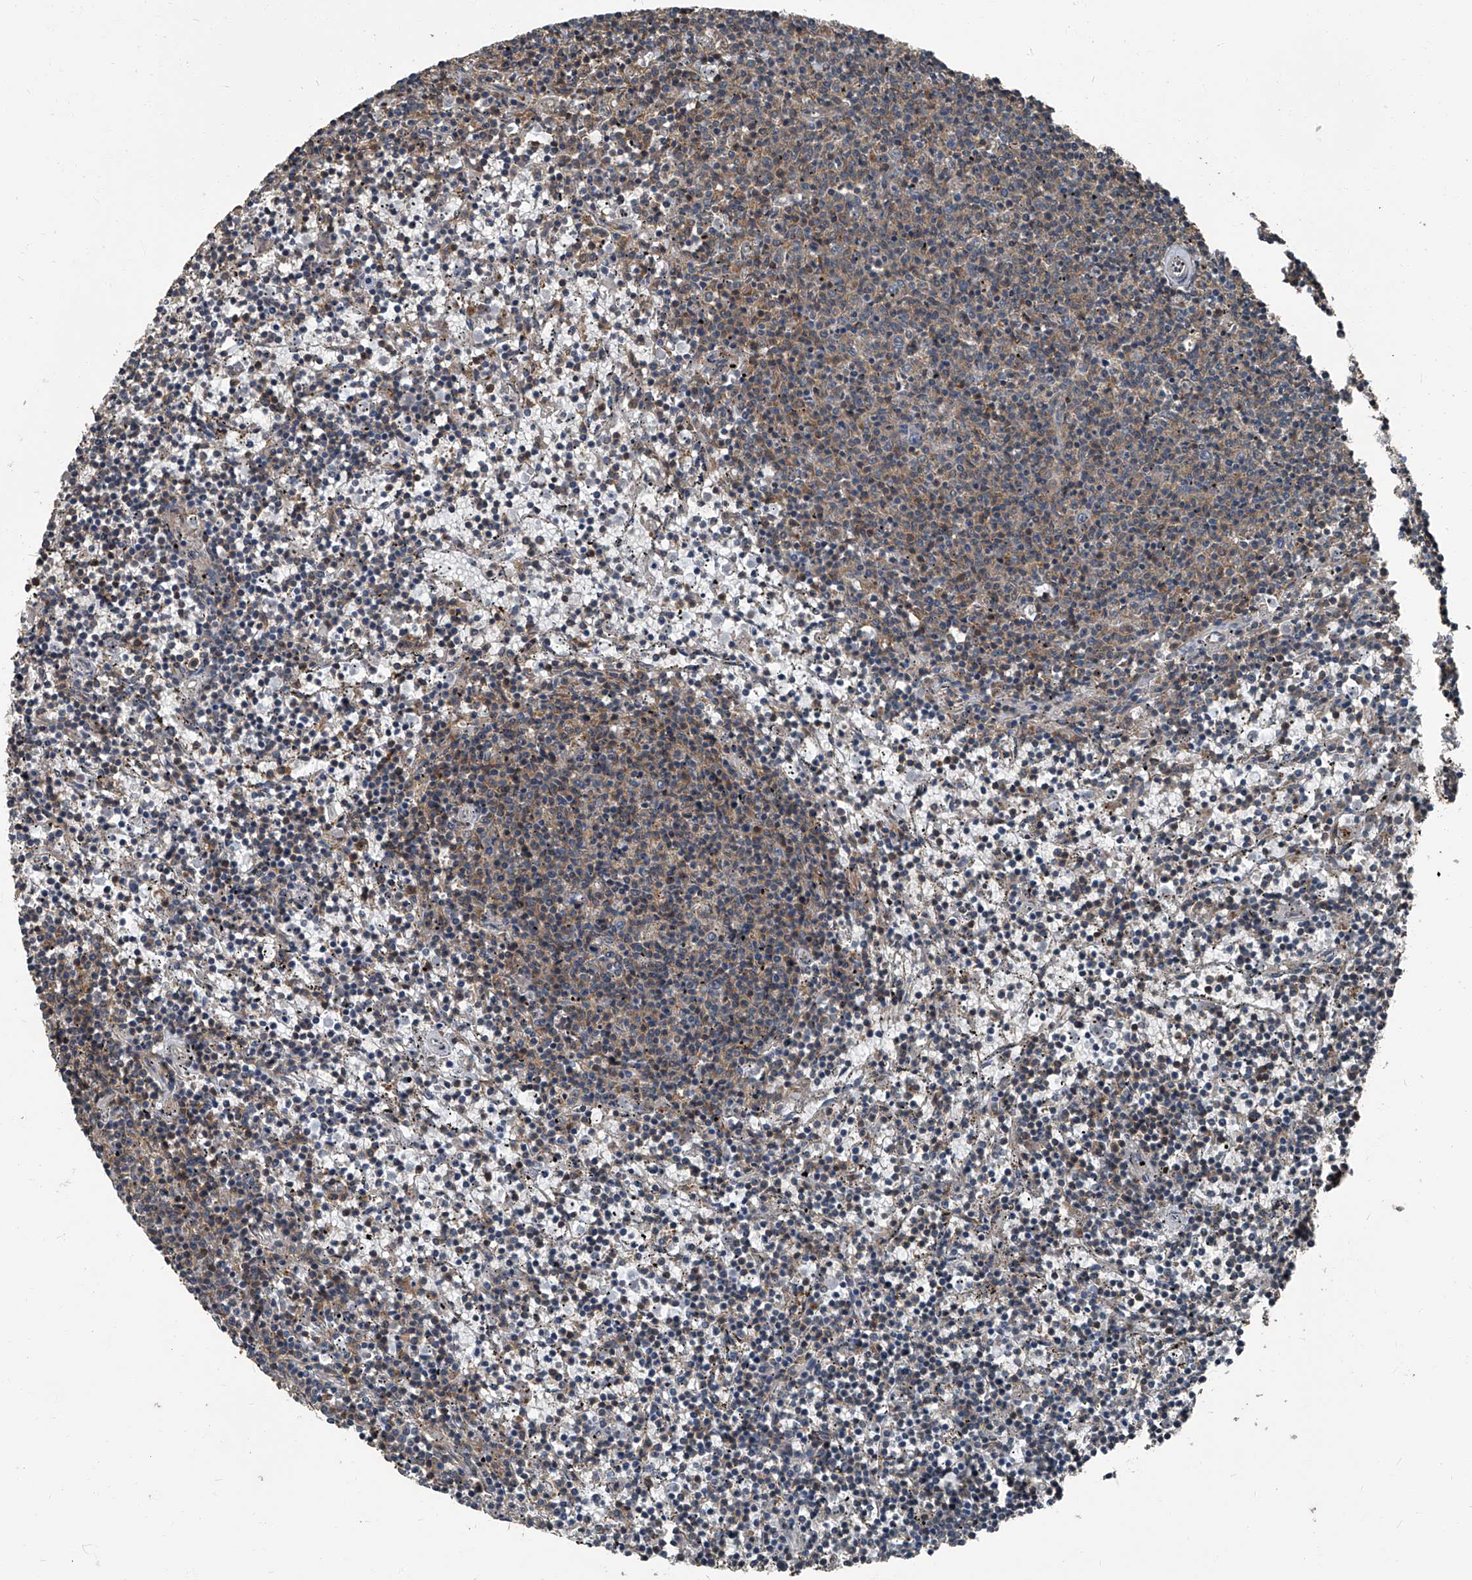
{"staining": {"intensity": "weak", "quantity": ">75%", "location": "cytoplasmic/membranous"}, "tissue": "lymphoma", "cell_type": "Tumor cells", "image_type": "cancer", "snomed": [{"axis": "morphology", "description": "Malignant lymphoma, non-Hodgkin's type, Low grade"}, {"axis": "topography", "description": "Spleen"}], "caption": "Weak cytoplasmic/membranous positivity for a protein is seen in approximately >75% of tumor cells of malignant lymphoma, non-Hodgkin's type (low-grade) using IHC.", "gene": "SEPTIN7", "patient": {"sex": "female", "age": 50}}